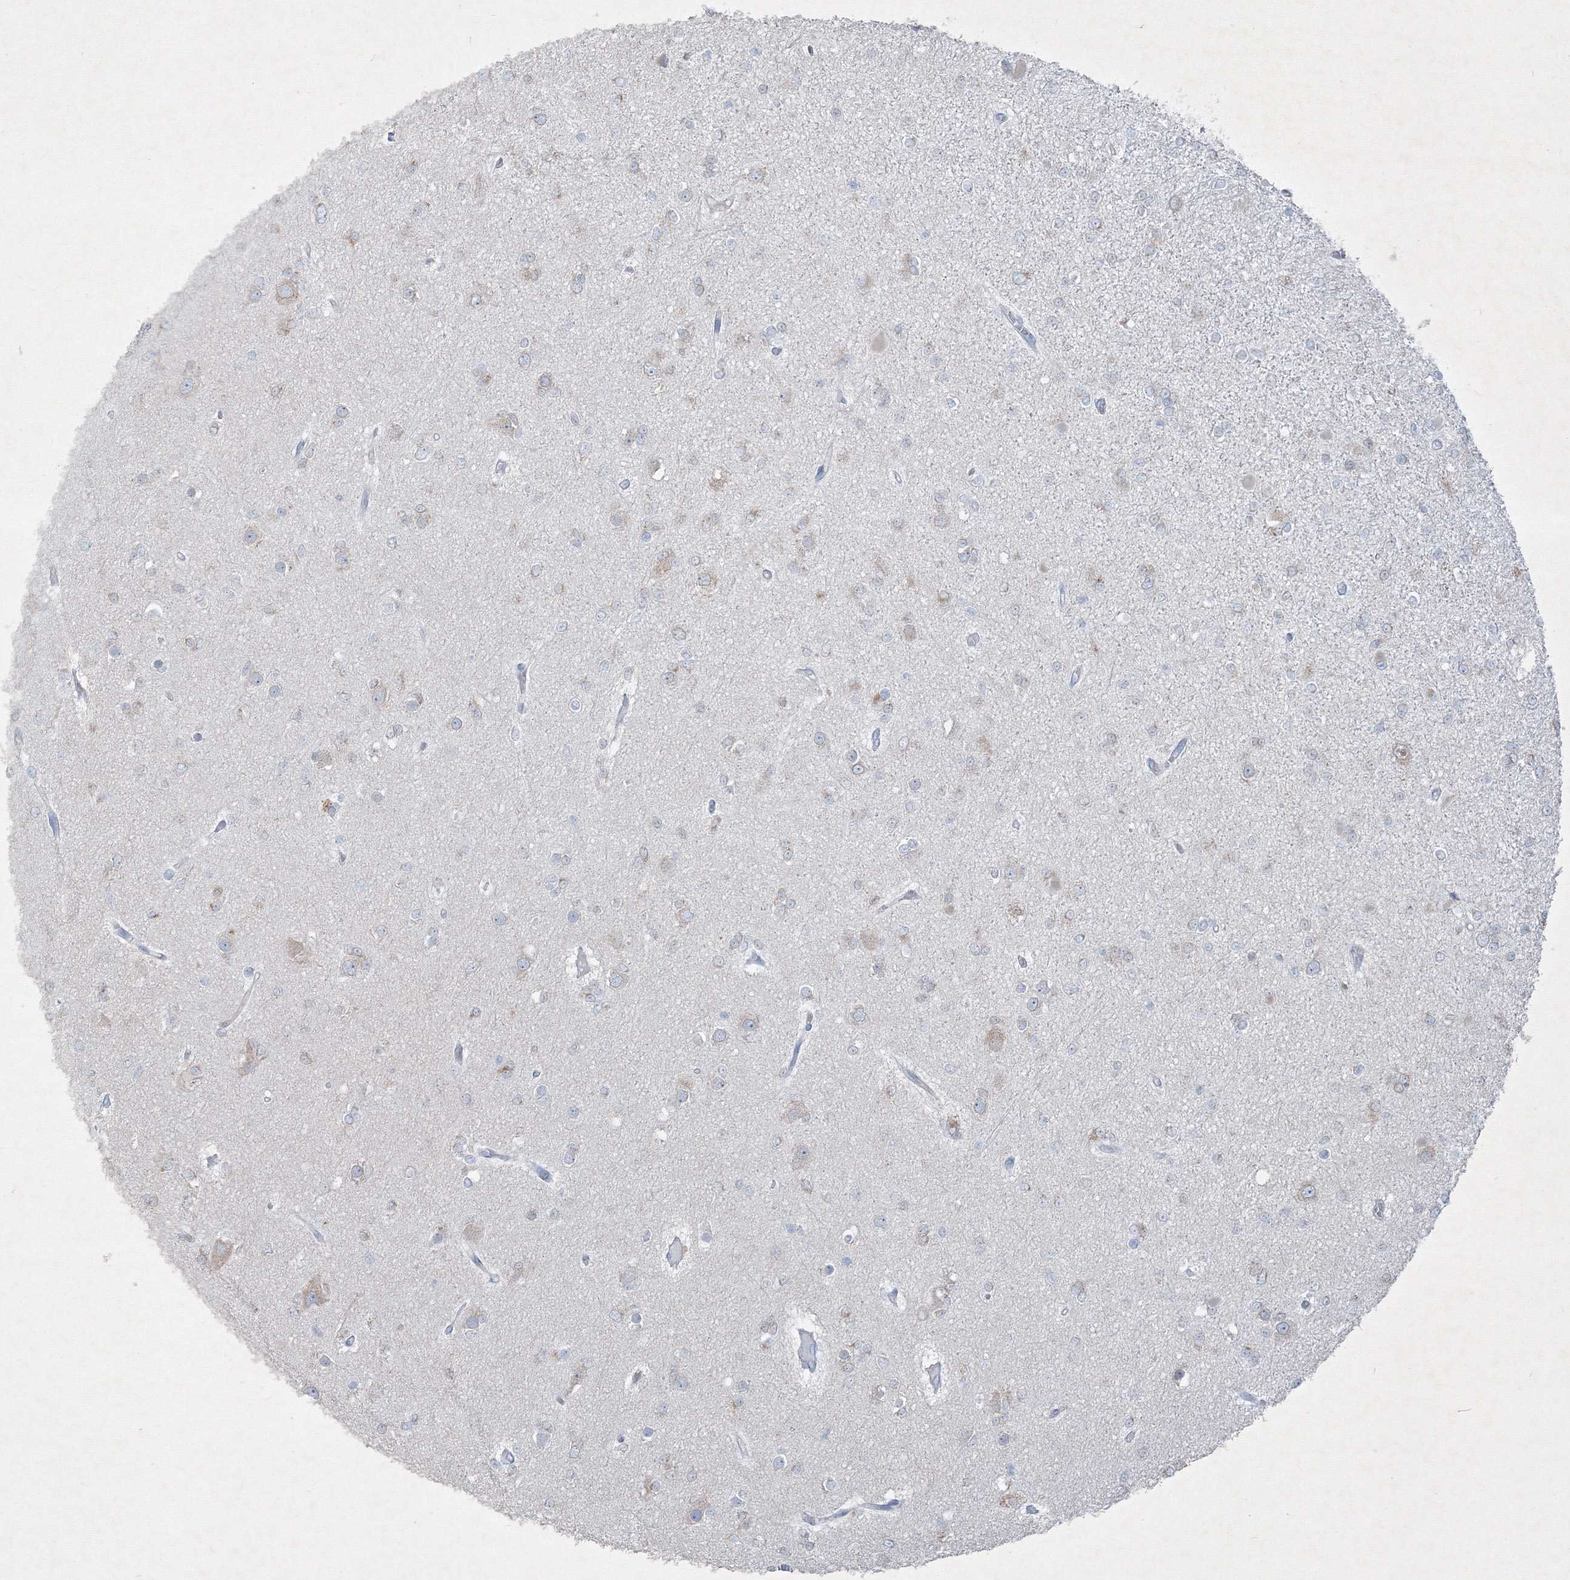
{"staining": {"intensity": "negative", "quantity": "none", "location": "none"}, "tissue": "glioma", "cell_type": "Tumor cells", "image_type": "cancer", "snomed": [{"axis": "morphology", "description": "Glioma, malignant, Low grade"}, {"axis": "topography", "description": "Brain"}], "caption": "Image shows no protein staining in tumor cells of glioma tissue. Nuclei are stained in blue.", "gene": "IFNAR1", "patient": {"sex": "female", "age": 22}}